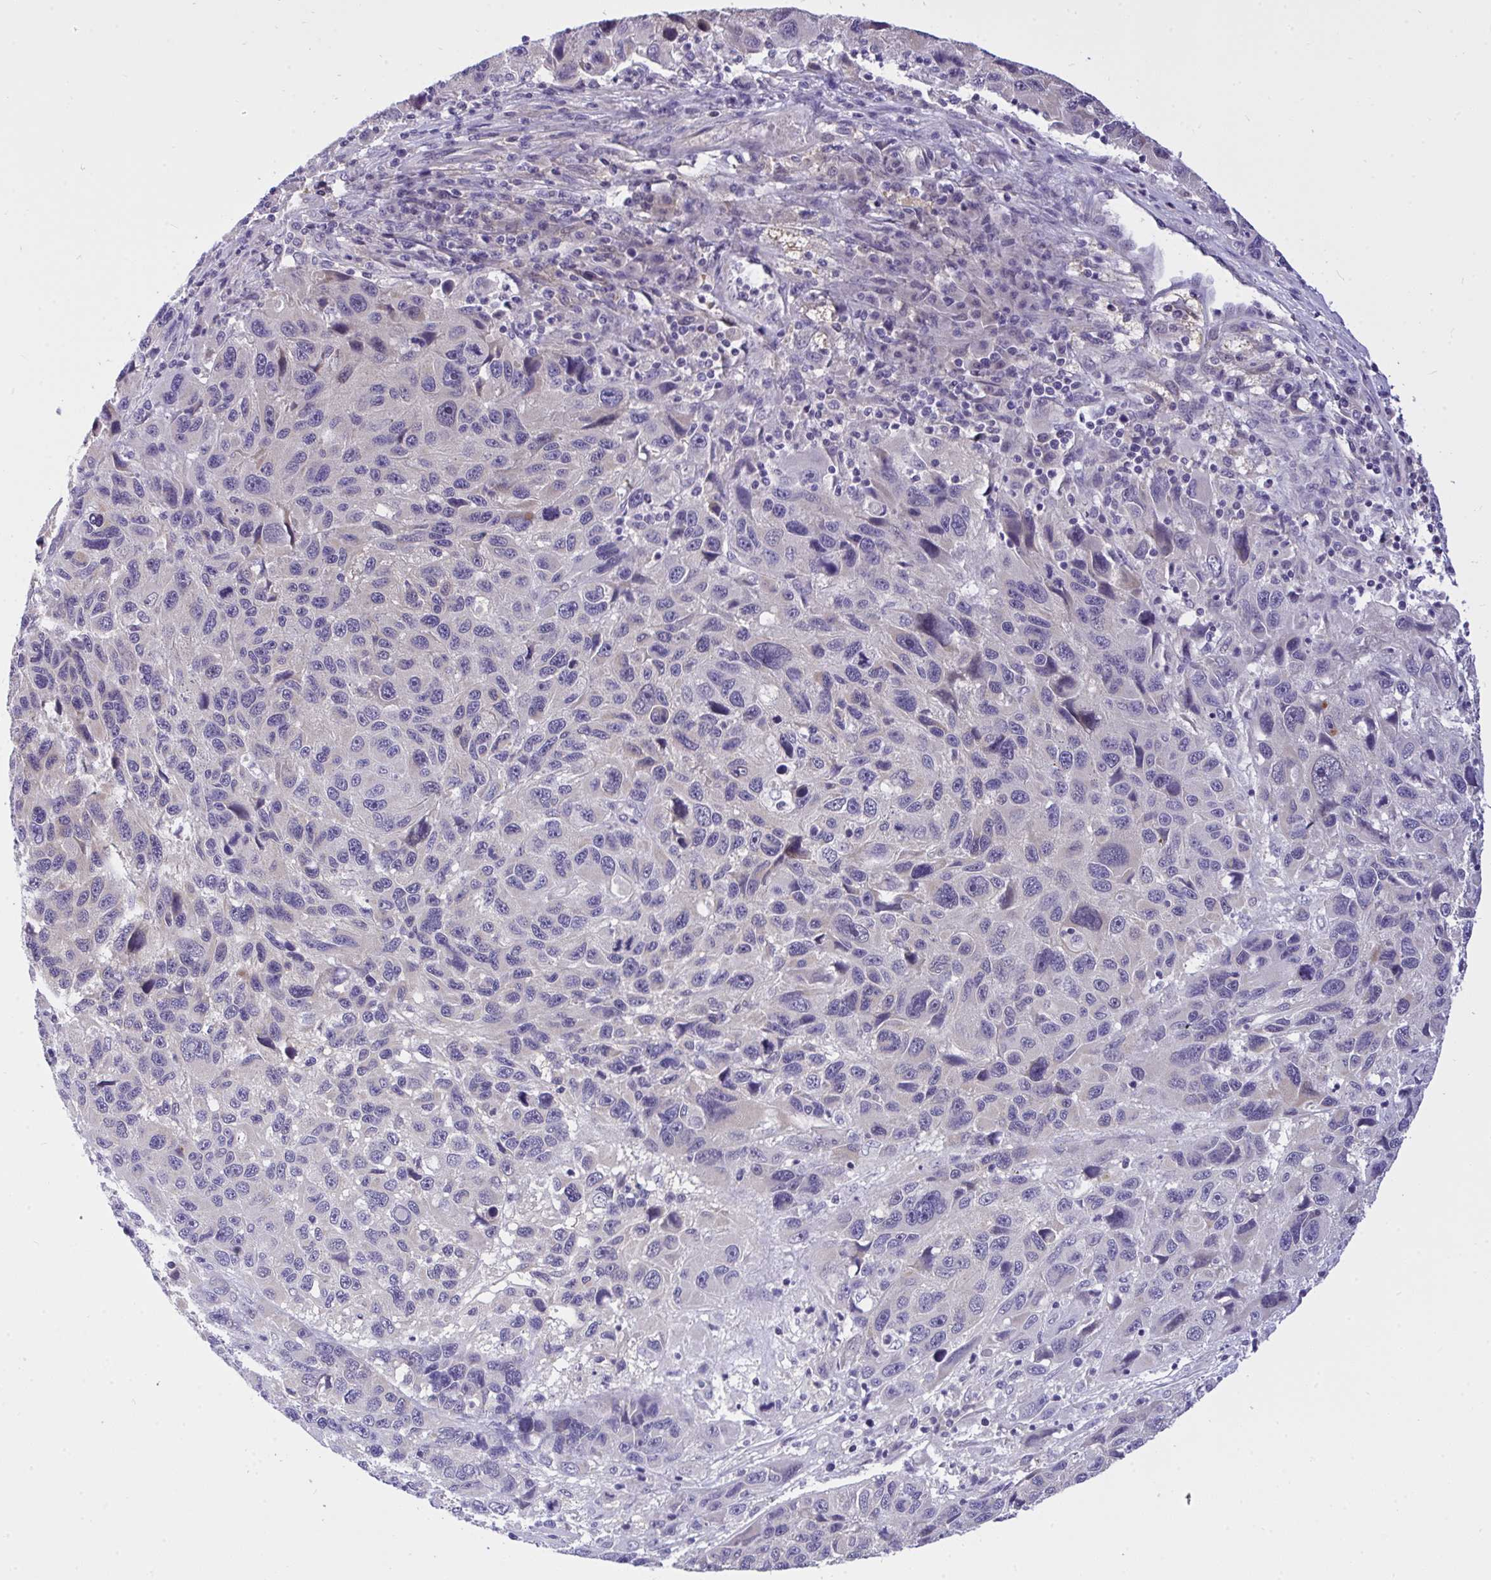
{"staining": {"intensity": "negative", "quantity": "none", "location": "none"}, "tissue": "melanoma", "cell_type": "Tumor cells", "image_type": "cancer", "snomed": [{"axis": "morphology", "description": "Malignant melanoma, NOS"}, {"axis": "topography", "description": "Skin"}], "caption": "Immunohistochemical staining of human melanoma demonstrates no significant expression in tumor cells. (Stains: DAB immunohistochemistry (IHC) with hematoxylin counter stain, Microscopy: brightfield microscopy at high magnification).", "gene": "C19orf54", "patient": {"sex": "male", "age": 53}}